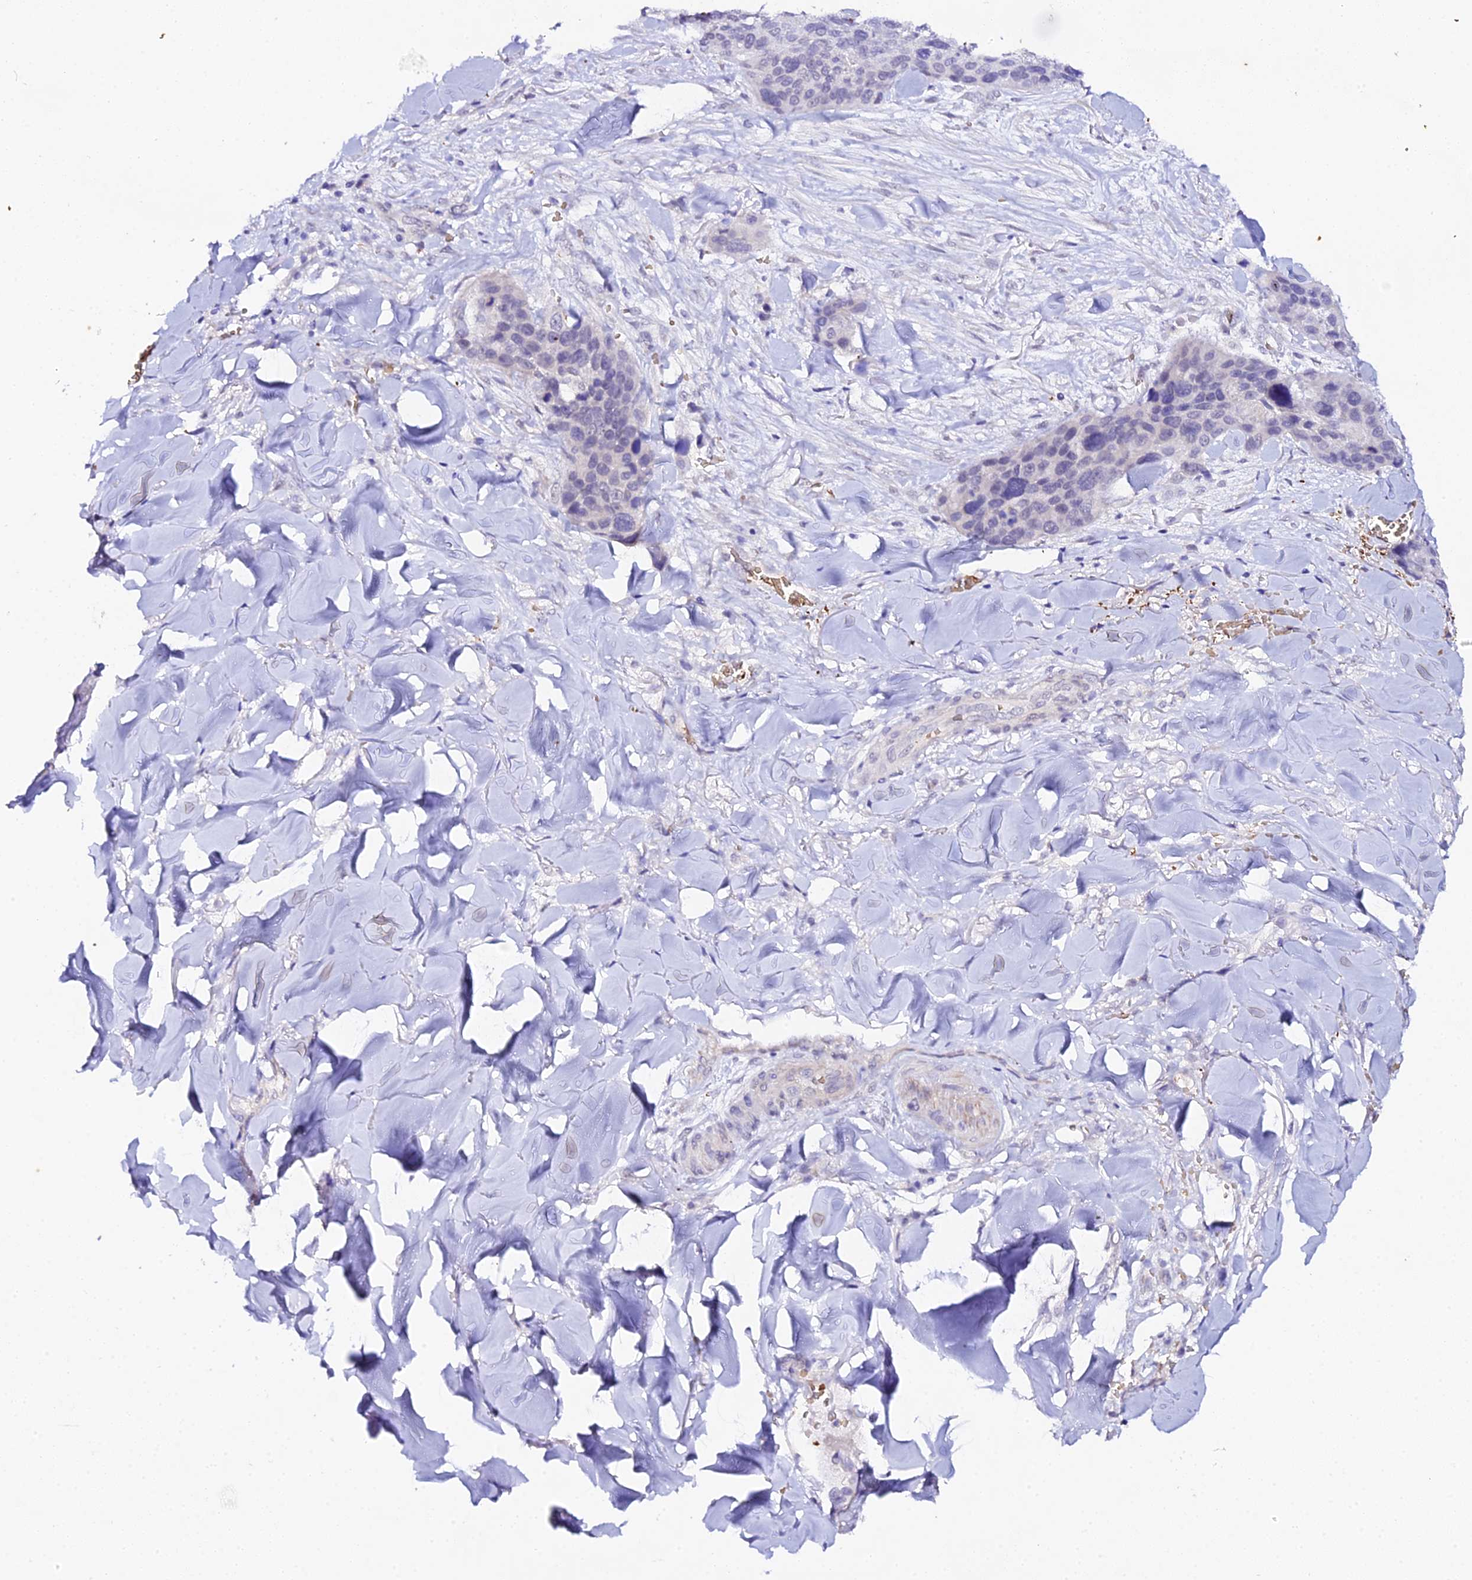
{"staining": {"intensity": "negative", "quantity": "none", "location": "none"}, "tissue": "skin cancer", "cell_type": "Tumor cells", "image_type": "cancer", "snomed": [{"axis": "morphology", "description": "Basal cell carcinoma"}, {"axis": "topography", "description": "Skin"}], "caption": "A photomicrograph of skin cancer stained for a protein reveals no brown staining in tumor cells.", "gene": "CFAP45", "patient": {"sex": "female", "age": 74}}